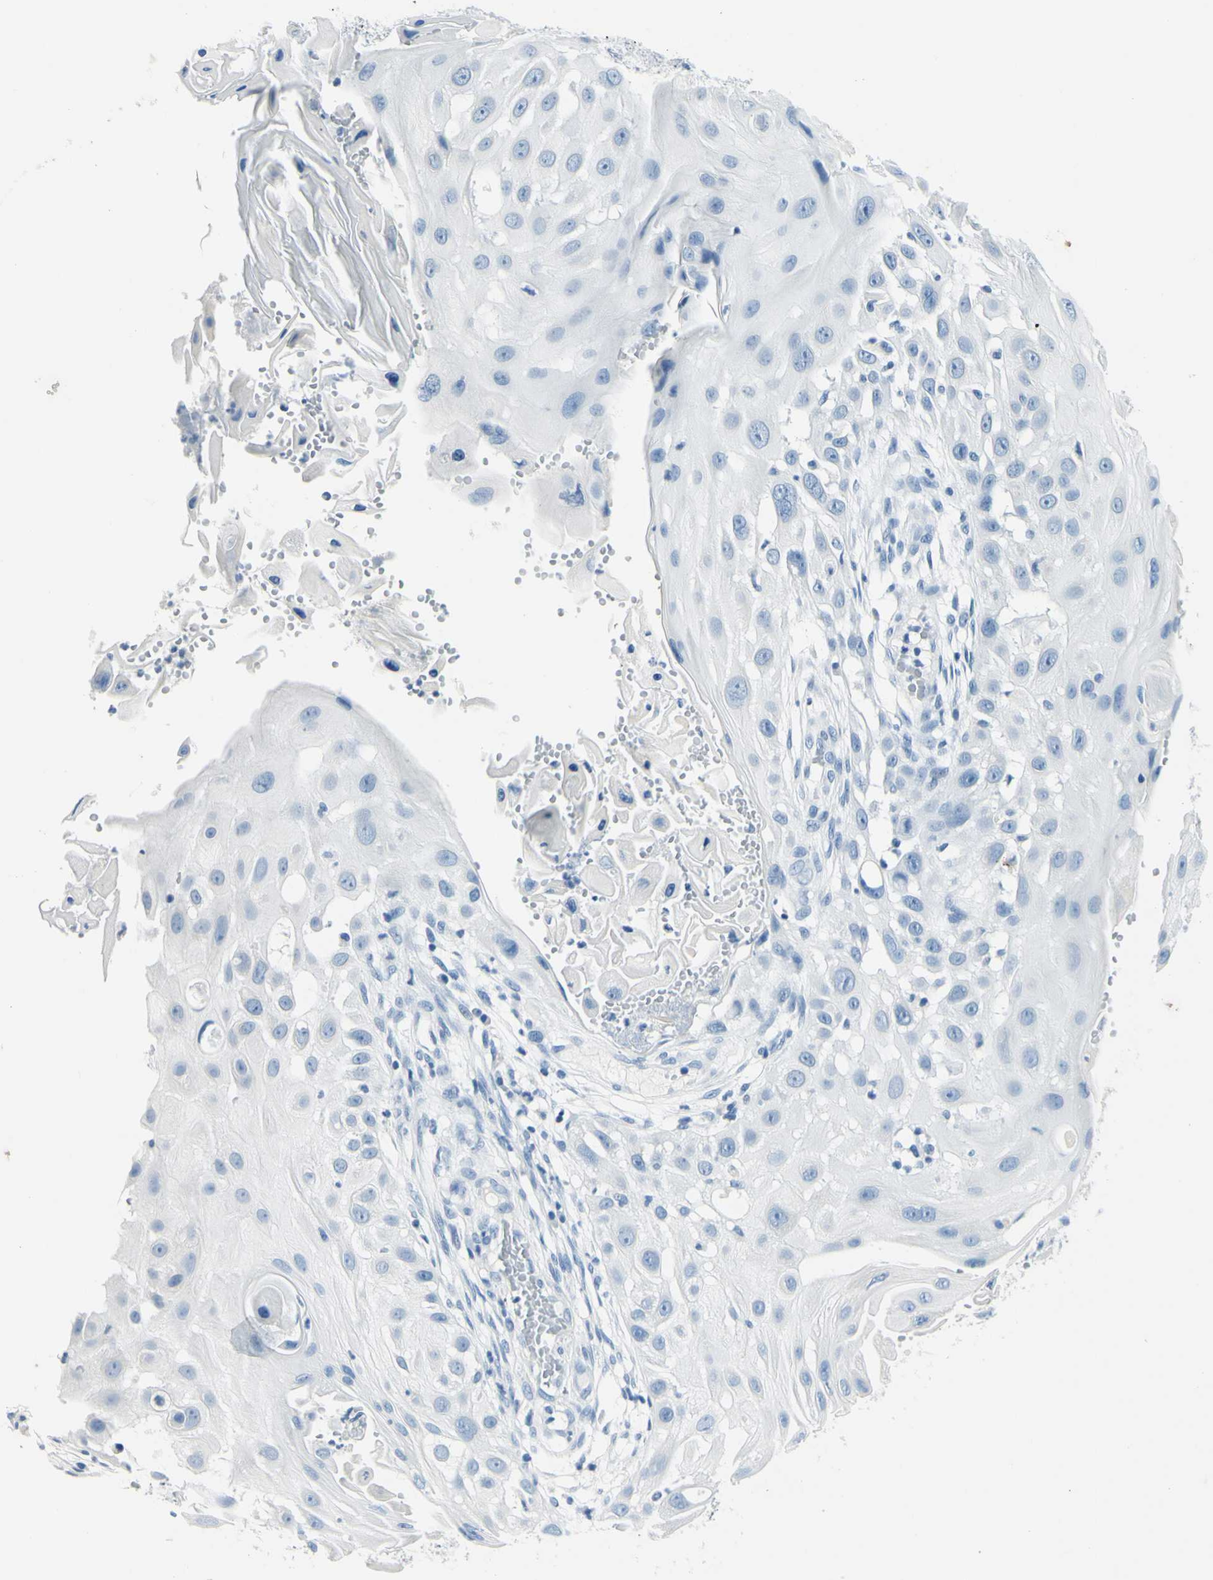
{"staining": {"intensity": "negative", "quantity": "none", "location": "none"}, "tissue": "skin cancer", "cell_type": "Tumor cells", "image_type": "cancer", "snomed": [{"axis": "morphology", "description": "Squamous cell carcinoma, NOS"}, {"axis": "topography", "description": "Skin"}], "caption": "A micrograph of skin cancer (squamous cell carcinoma) stained for a protein reveals no brown staining in tumor cells. (Brightfield microscopy of DAB immunohistochemistry at high magnification).", "gene": "CDH15", "patient": {"sex": "female", "age": 44}}